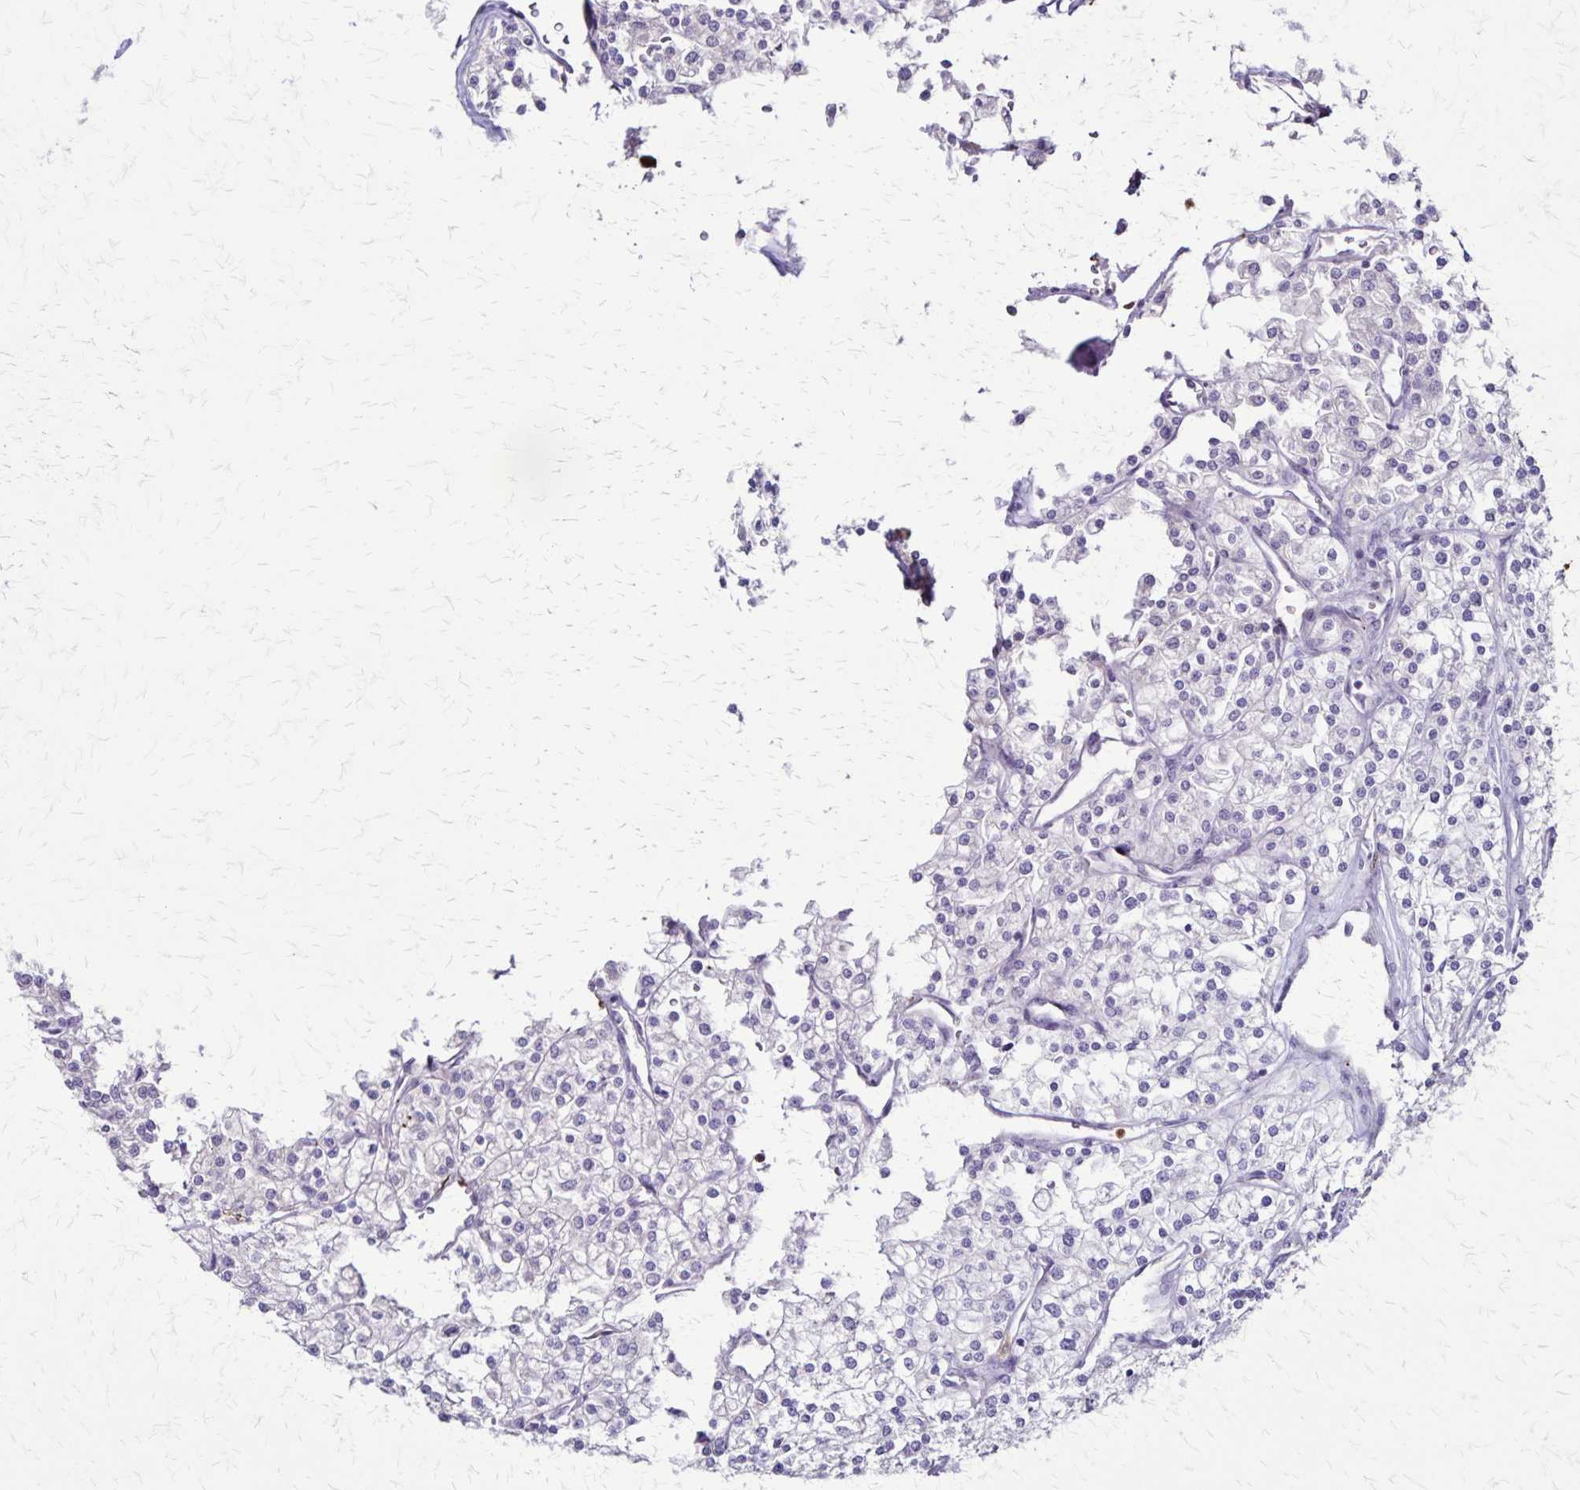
{"staining": {"intensity": "negative", "quantity": "none", "location": "none"}, "tissue": "renal cancer", "cell_type": "Tumor cells", "image_type": "cancer", "snomed": [{"axis": "morphology", "description": "Adenocarcinoma, NOS"}, {"axis": "topography", "description": "Kidney"}], "caption": "Immunohistochemistry of adenocarcinoma (renal) demonstrates no staining in tumor cells.", "gene": "ULBP3", "patient": {"sex": "male", "age": 80}}